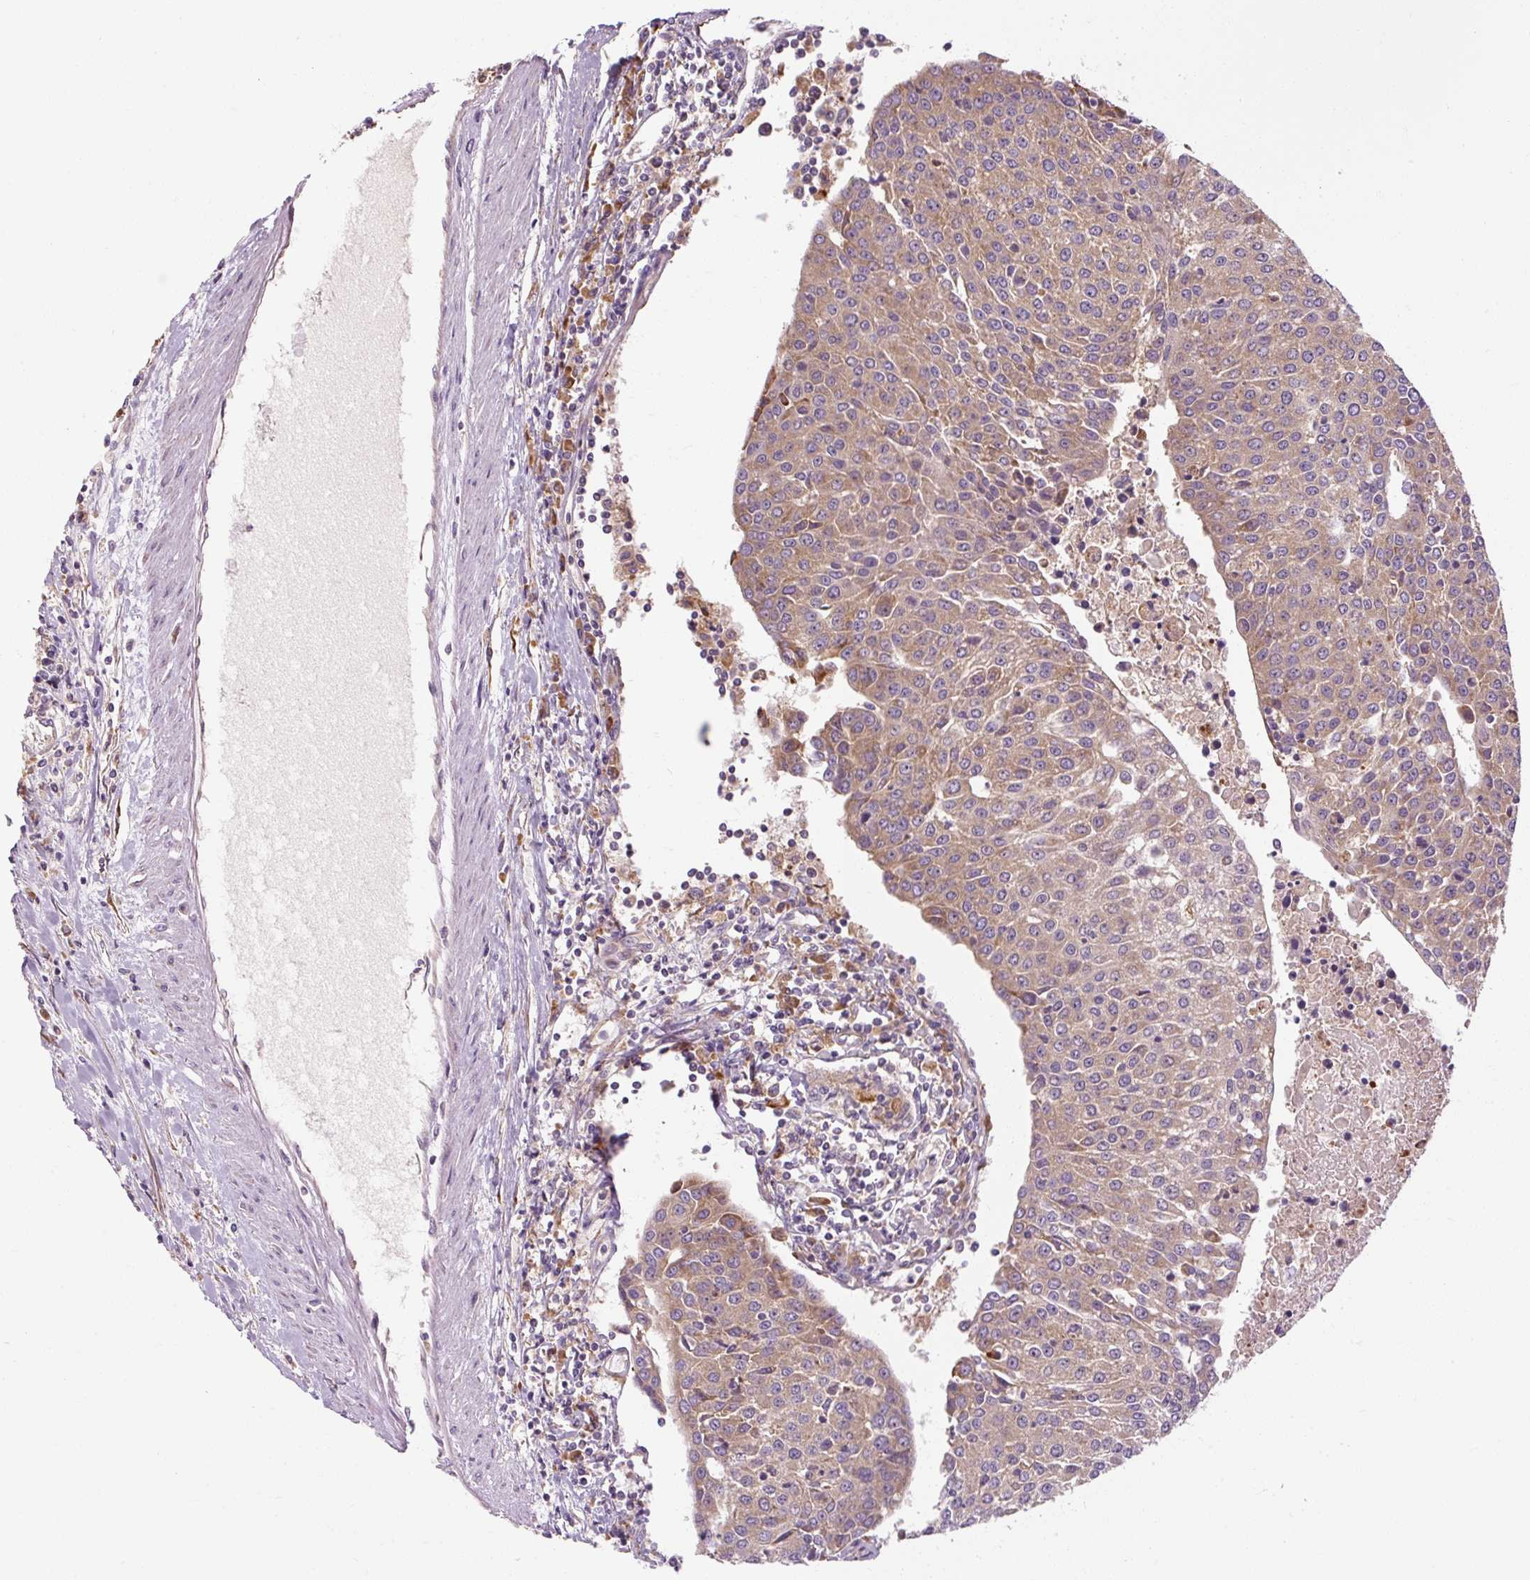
{"staining": {"intensity": "weak", "quantity": ">75%", "location": "cytoplasmic/membranous"}, "tissue": "urothelial cancer", "cell_type": "Tumor cells", "image_type": "cancer", "snomed": [{"axis": "morphology", "description": "Urothelial carcinoma, High grade"}, {"axis": "topography", "description": "Urinary bladder"}], "caption": "A high-resolution image shows immunohistochemistry staining of high-grade urothelial carcinoma, which displays weak cytoplasmic/membranous staining in approximately >75% of tumor cells.", "gene": "PRSS48", "patient": {"sex": "female", "age": 85}}